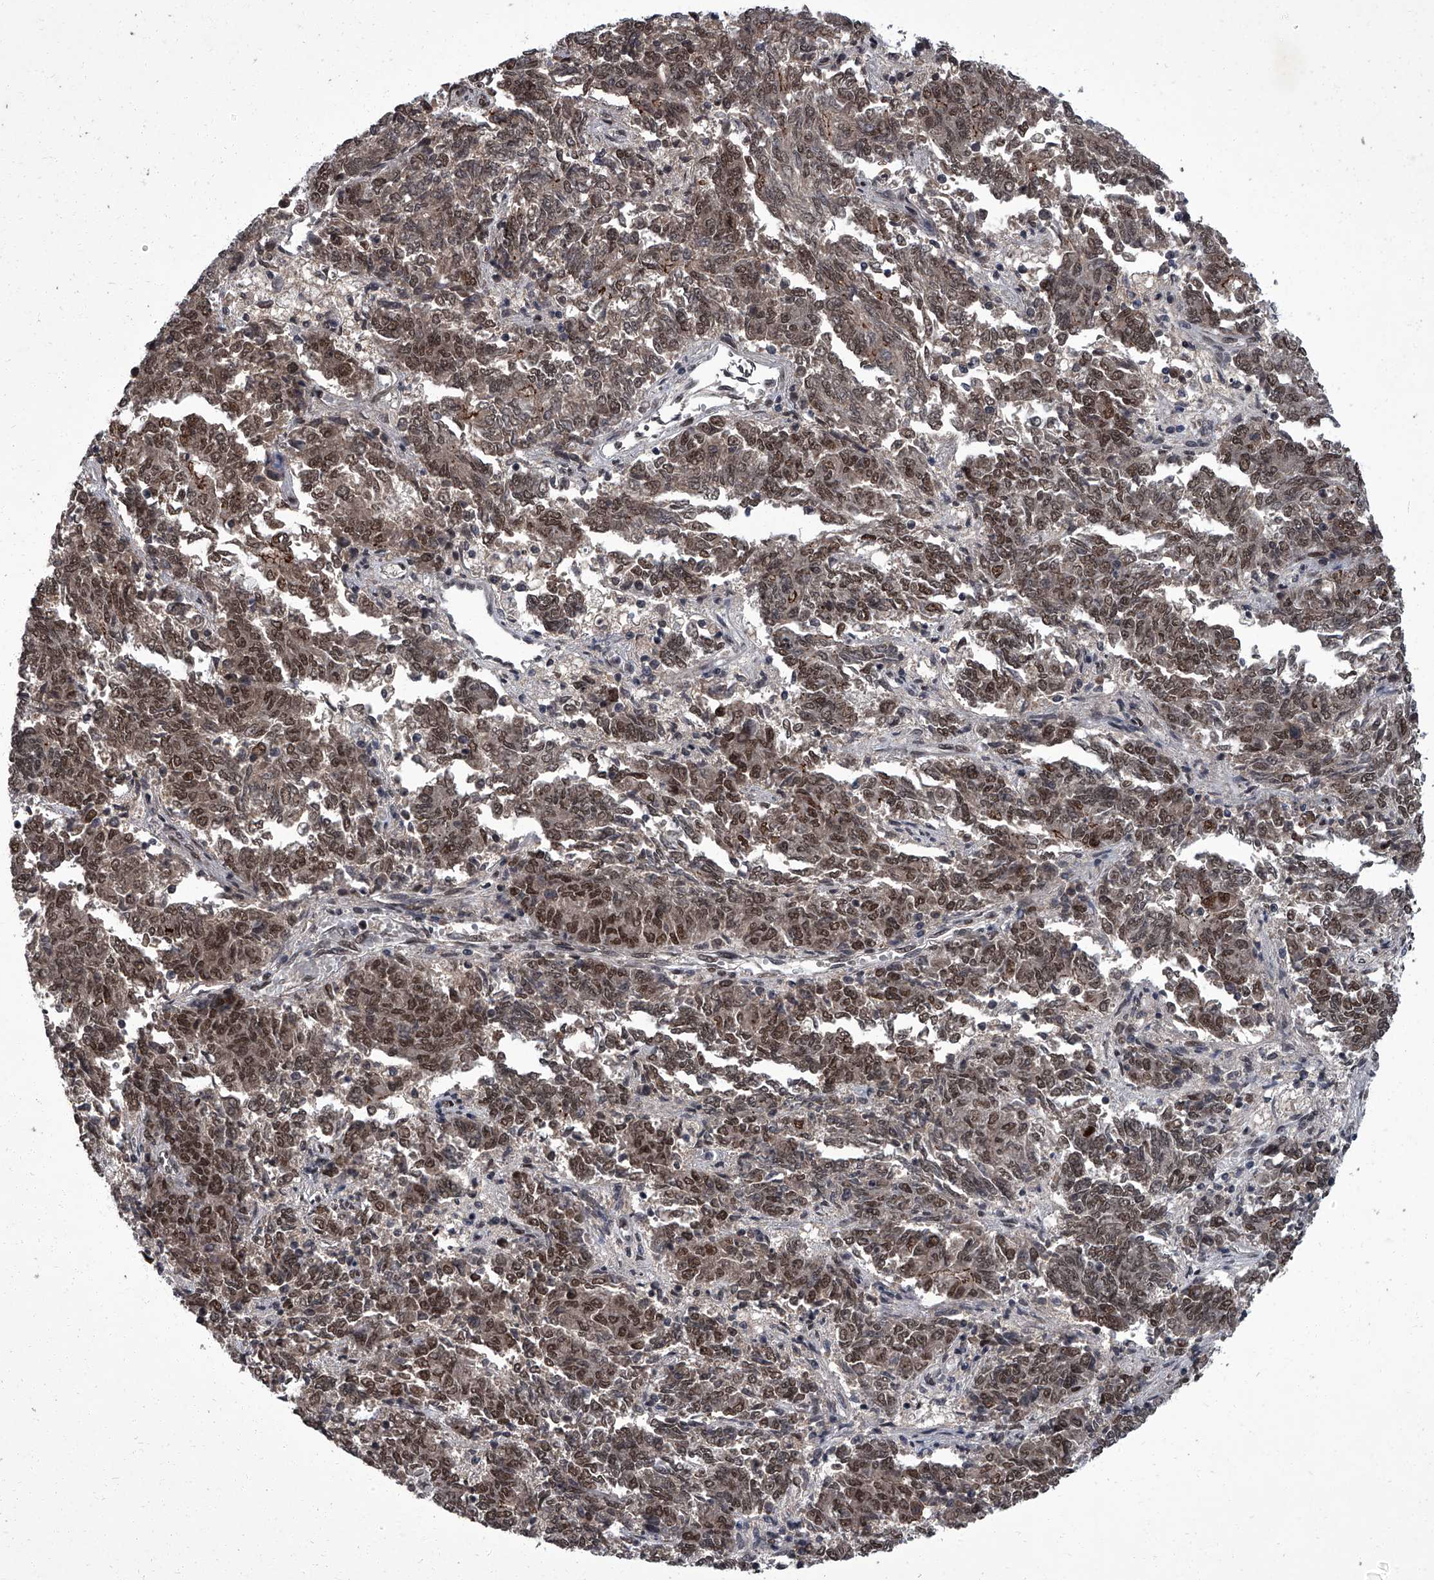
{"staining": {"intensity": "strong", "quantity": ">75%", "location": "cytoplasmic/membranous,nuclear"}, "tissue": "endometrial cancer", "cell_type": "Tumor cells", "image_type": "cancer", "snomed": [{"axis": "morphology", "description": "Adenocarcinoma, NOS"}, {"axis": "topography", "description": "Endometrium"}], "caption": "High-power microscopy captured an IHC photomicrograph of endometrial cancer, revealing strong cytoplasmic/membranous and nuclear staining in about >75% of tumor cells. (Brightfield microscopy of DAB IHC at high magnification).", "gene": "ZNF518B", "patient": {"sex": "female", "age": 80}}